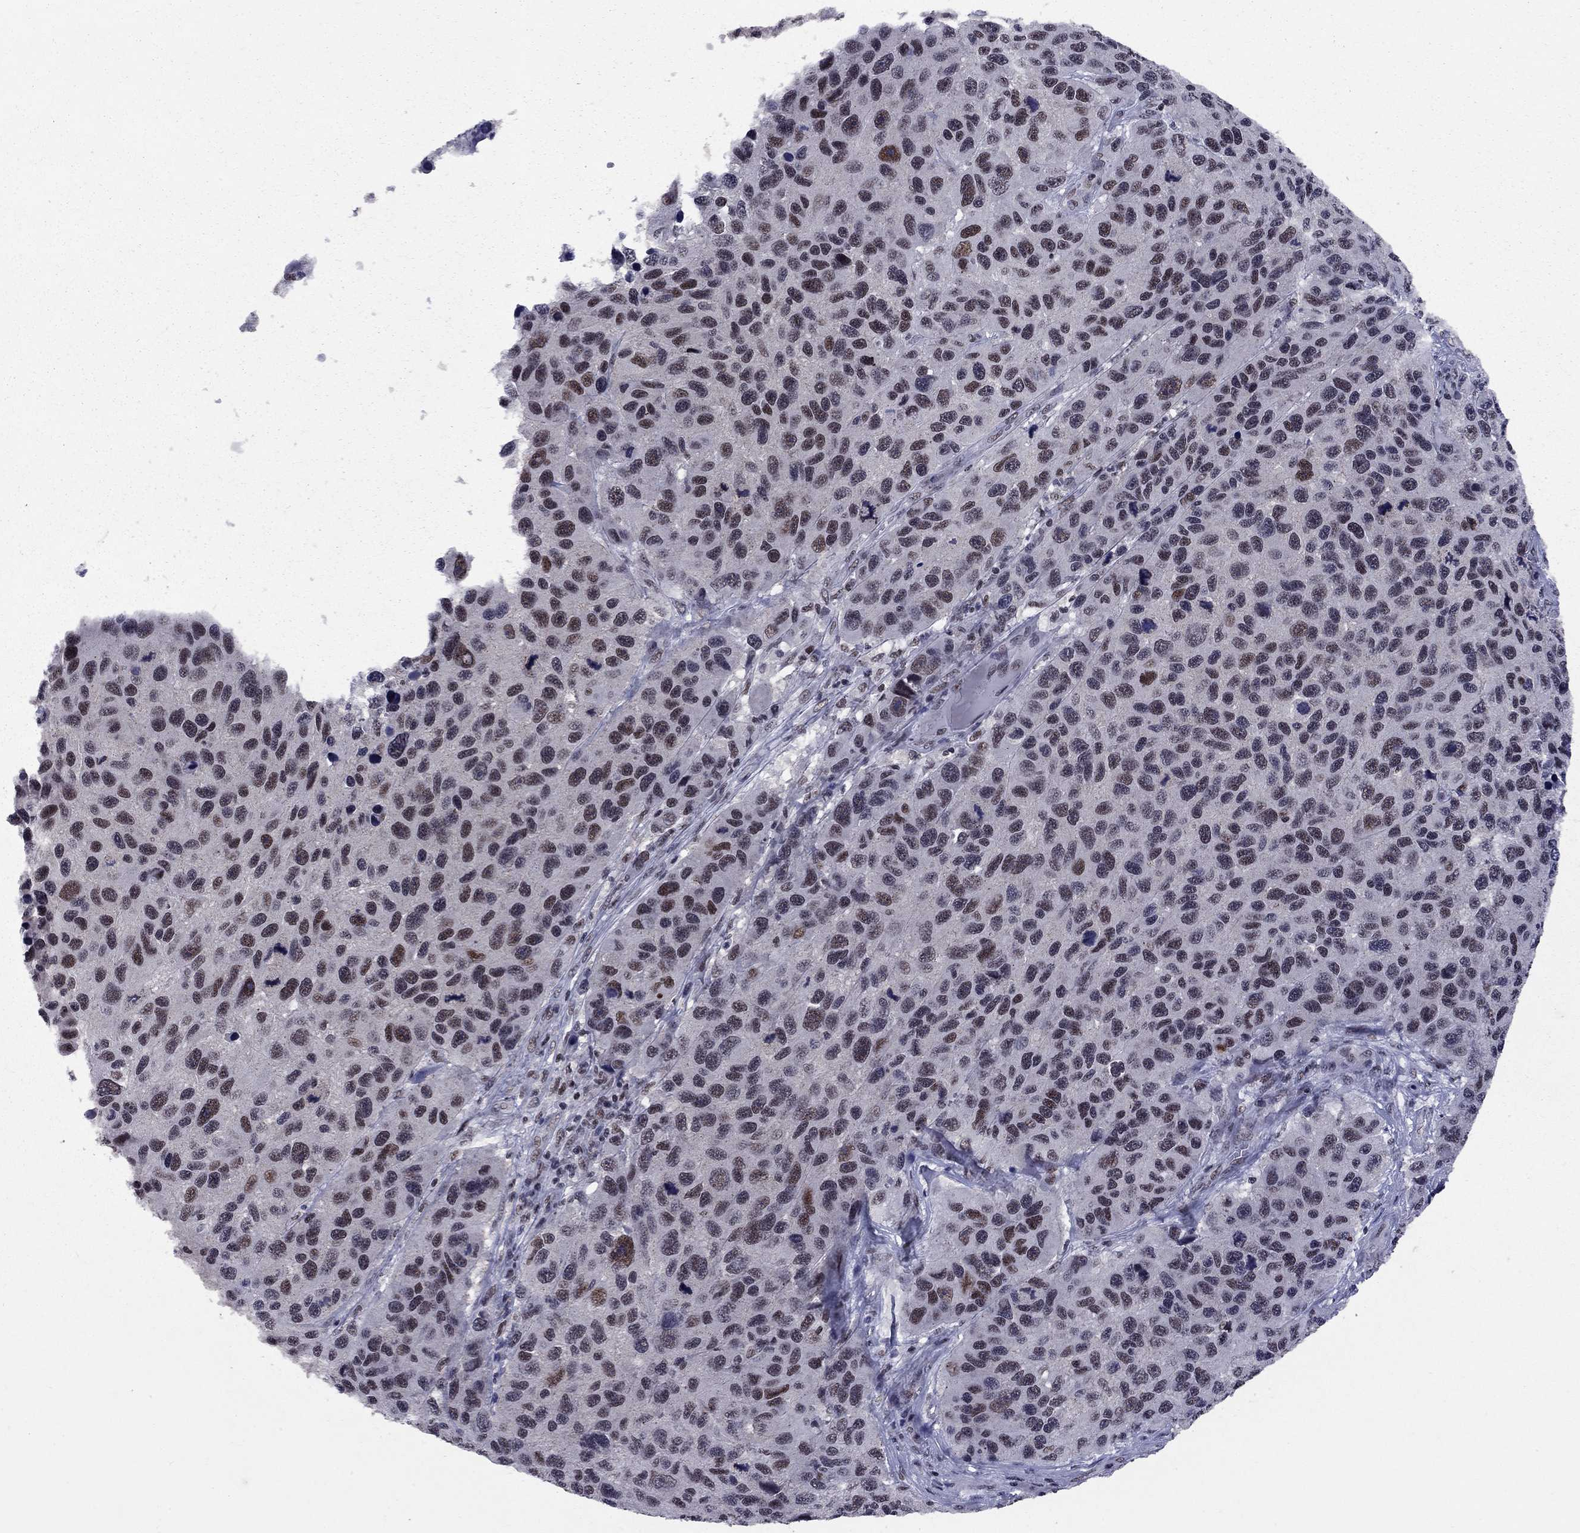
{"staining": {"intensity": "moderate", "quantity": "<25%", "location": "nuclear"}, "tissue": "melanoma", "cell_type": "Tumor cells", "image_type": "cancer", "snomed": [{"axis": "morphology", "description": "Malignant melanoma, NOS"}, {"axis": "topography", "description": "Skin"}], "caption": "A brown stain highlights moderate nuclear expression of a protein in human melanoma tumor cells.", "gene": "TAF9", "patient": {"sex": "male", "age": 53}}